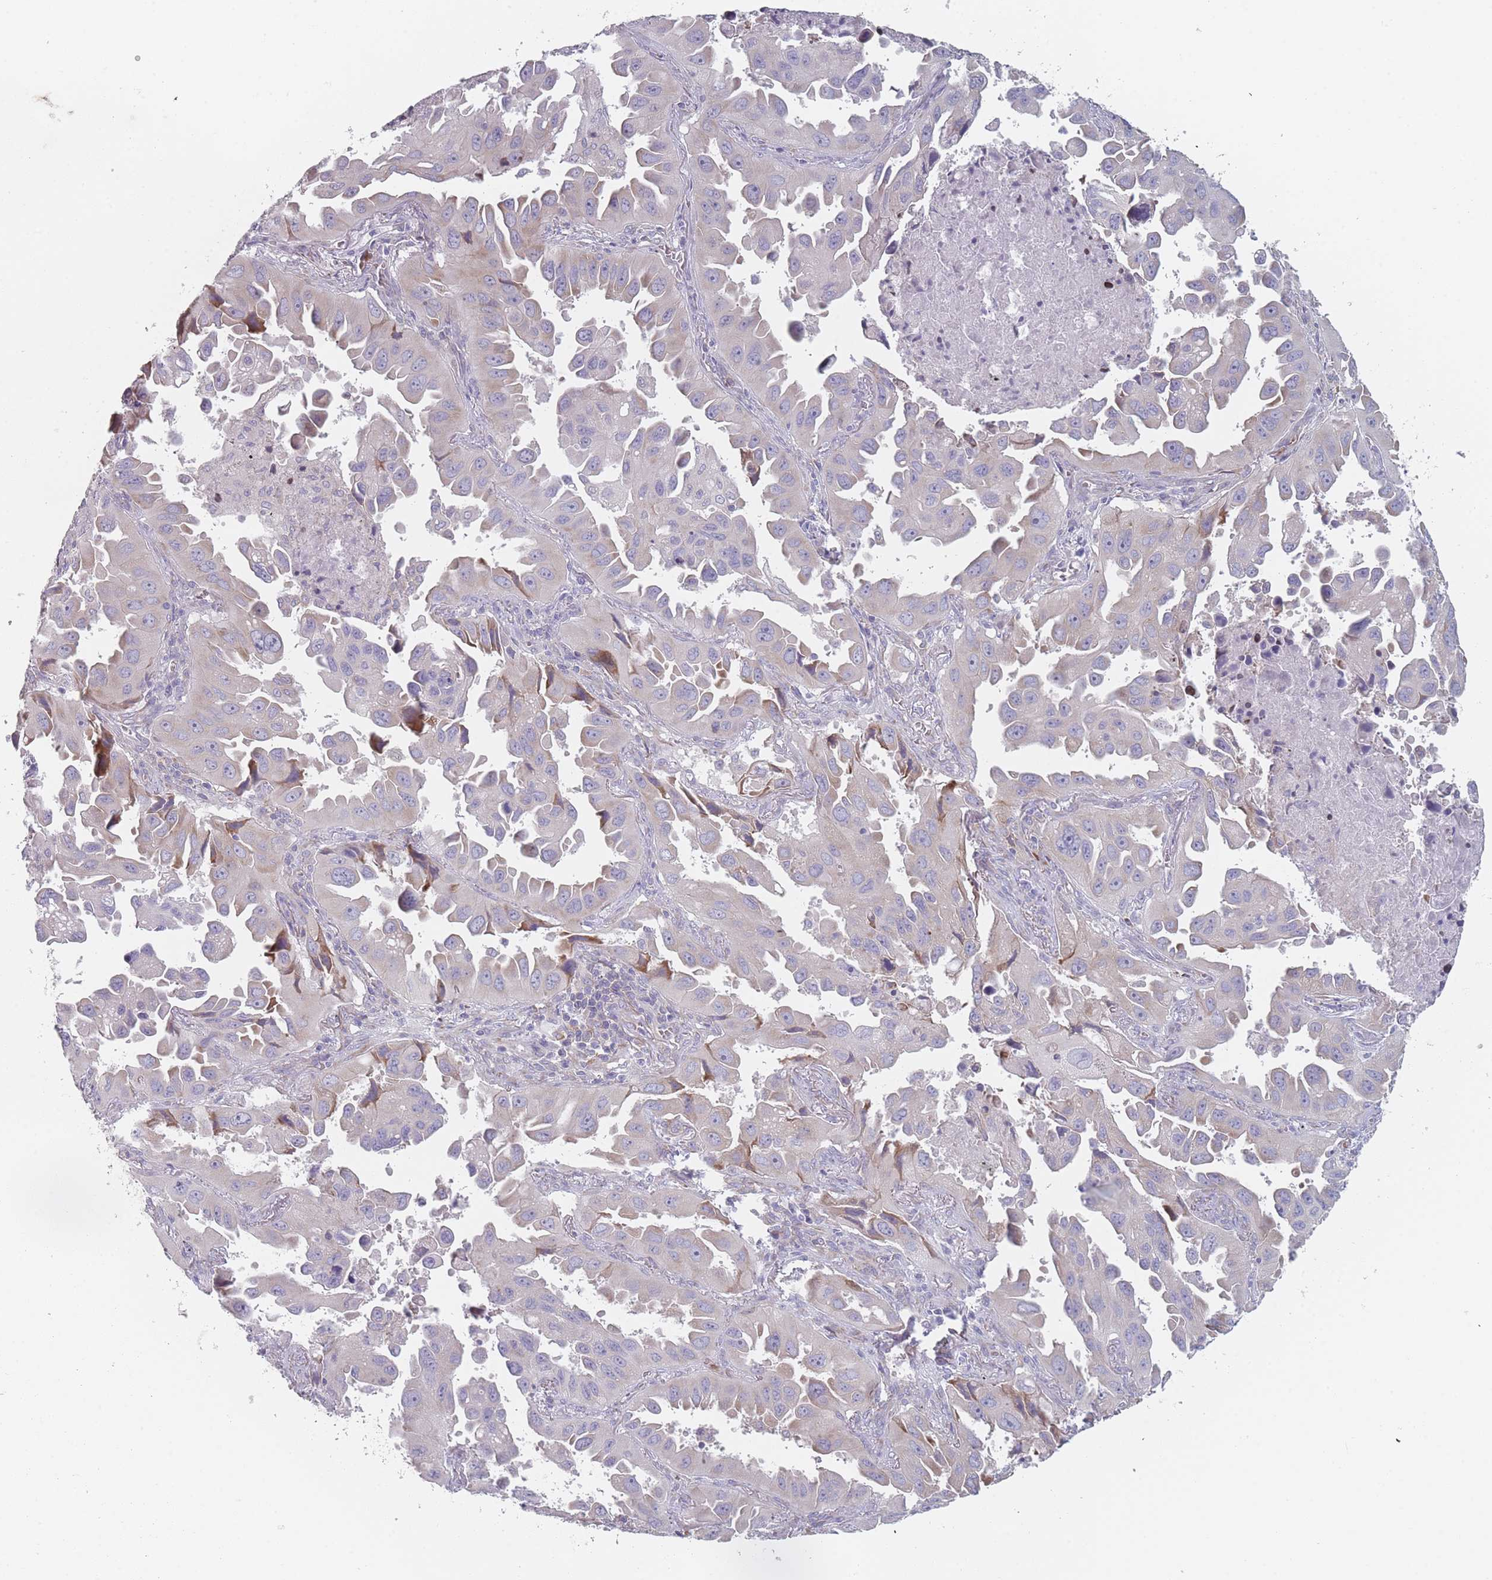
{"staining": {"intensity": "negative", "quantity": "none", "location": "none"}, "tissue": "lung cancer", "cell_type": "Tumor cells", "image_type": "cancer", "snomed": [{"axis": "morphology", "description": "Adenocarcinoma, NOS"}, {"axis": "topography", "description": "Lung"}], "caption": "Tumor cells are negative for brown protein staining in lung cancer (adenocarcinoma).", "gene": "CACNG5", "patient": {"sex": "male", "age": 66}}